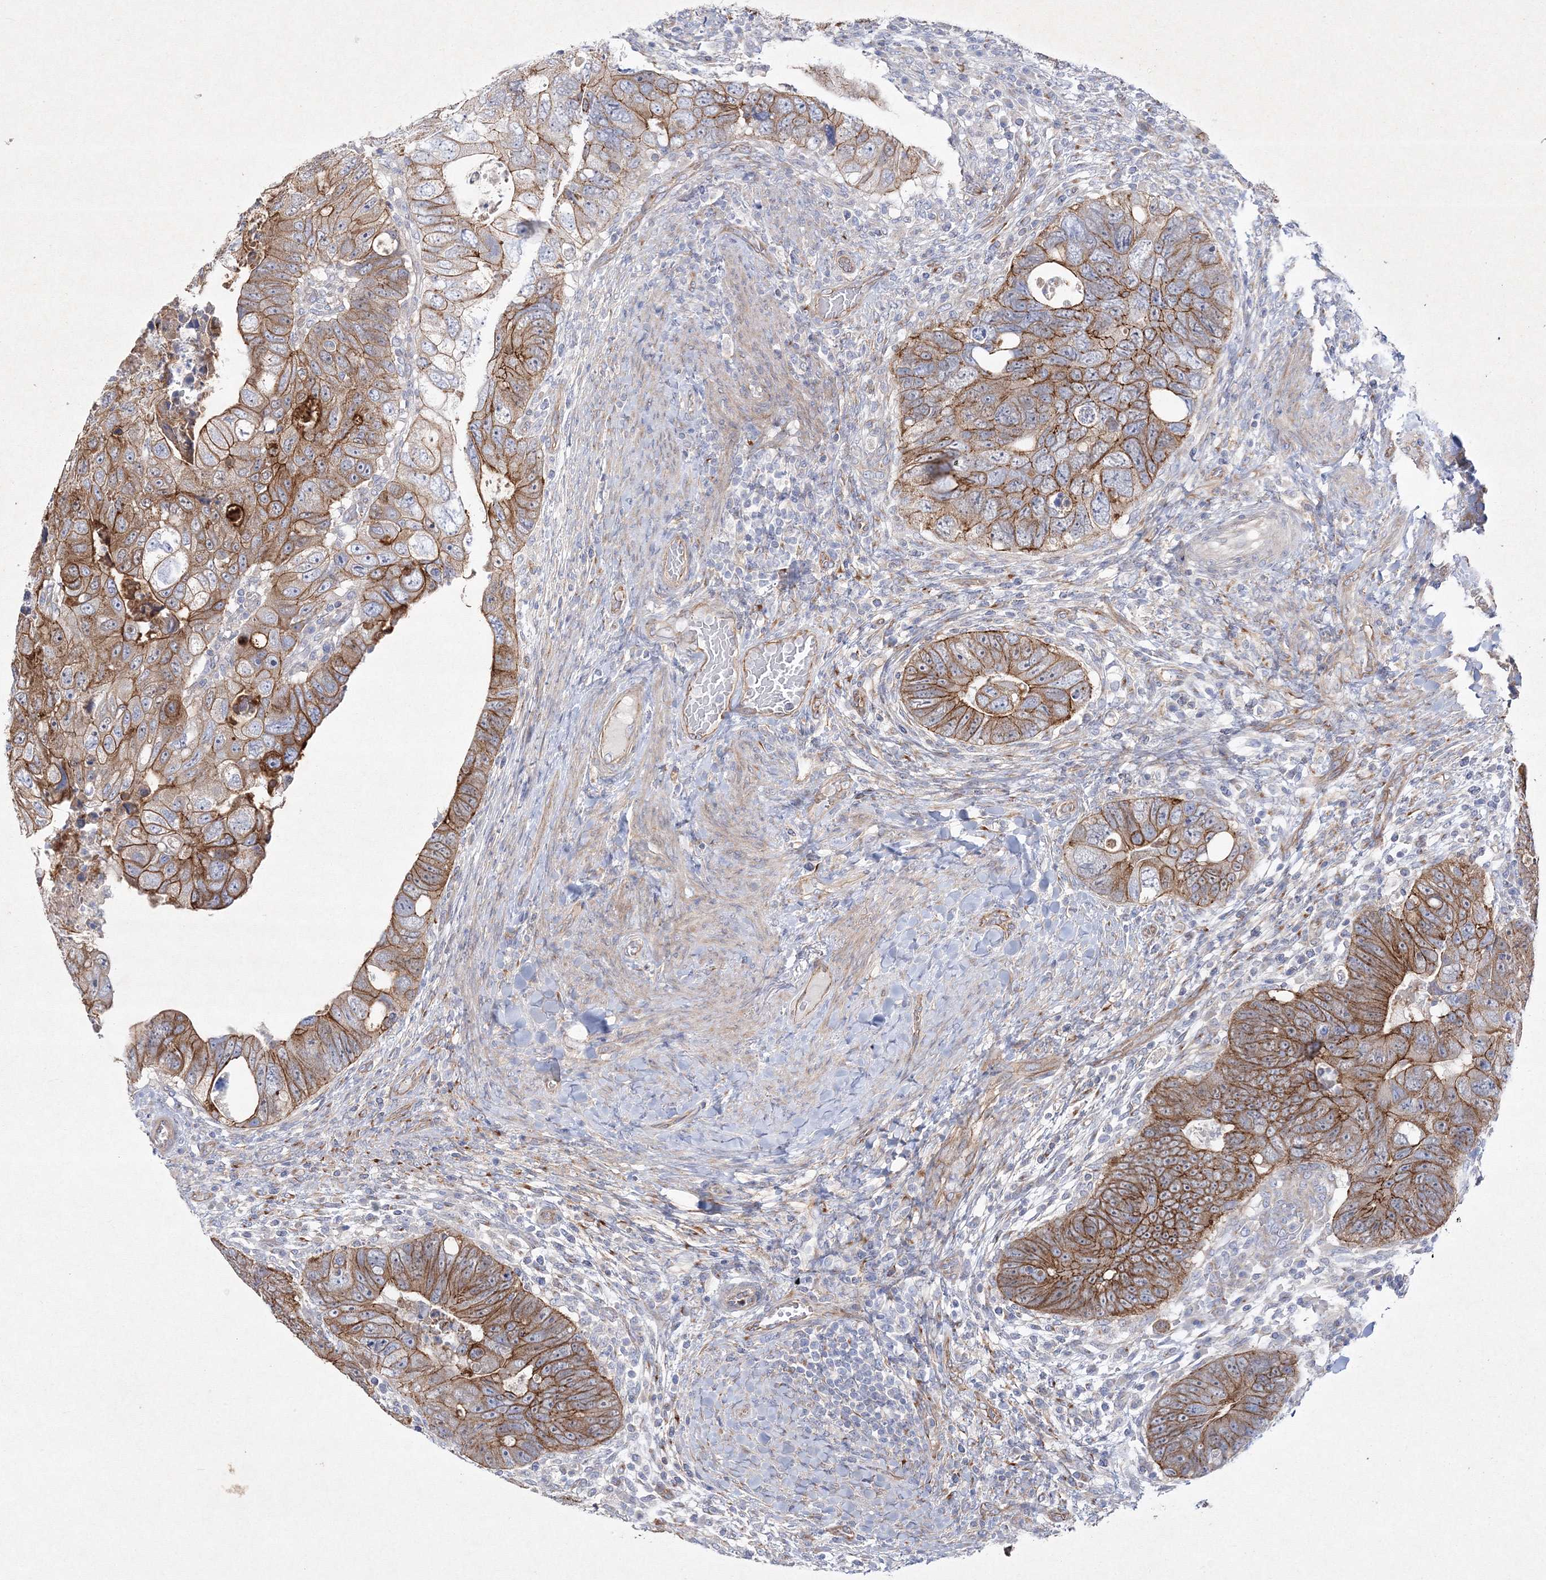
{"staining": {"intensity": "moderate", "quantity": ">75%", "location": "cytoplasmic/membranous"}, "tissue": "colorectal cancer", "cell_type": "Tumor cells", "image_type": "cancer", "snomed": [{"axis": "morphology", "description": "Adenocarcinoma, NOS"}, {"axis": "topography", "description": "Rectum"}], "caption": "Human colorectal cancer (adenocarcinoma) stained for a protein (brown) demonstrates moderate cytoplasmic/membranous positive staining in about >75% of tumor cells.", "gene": "NAA40", "patient": {"sex": "male", "age": 59}}